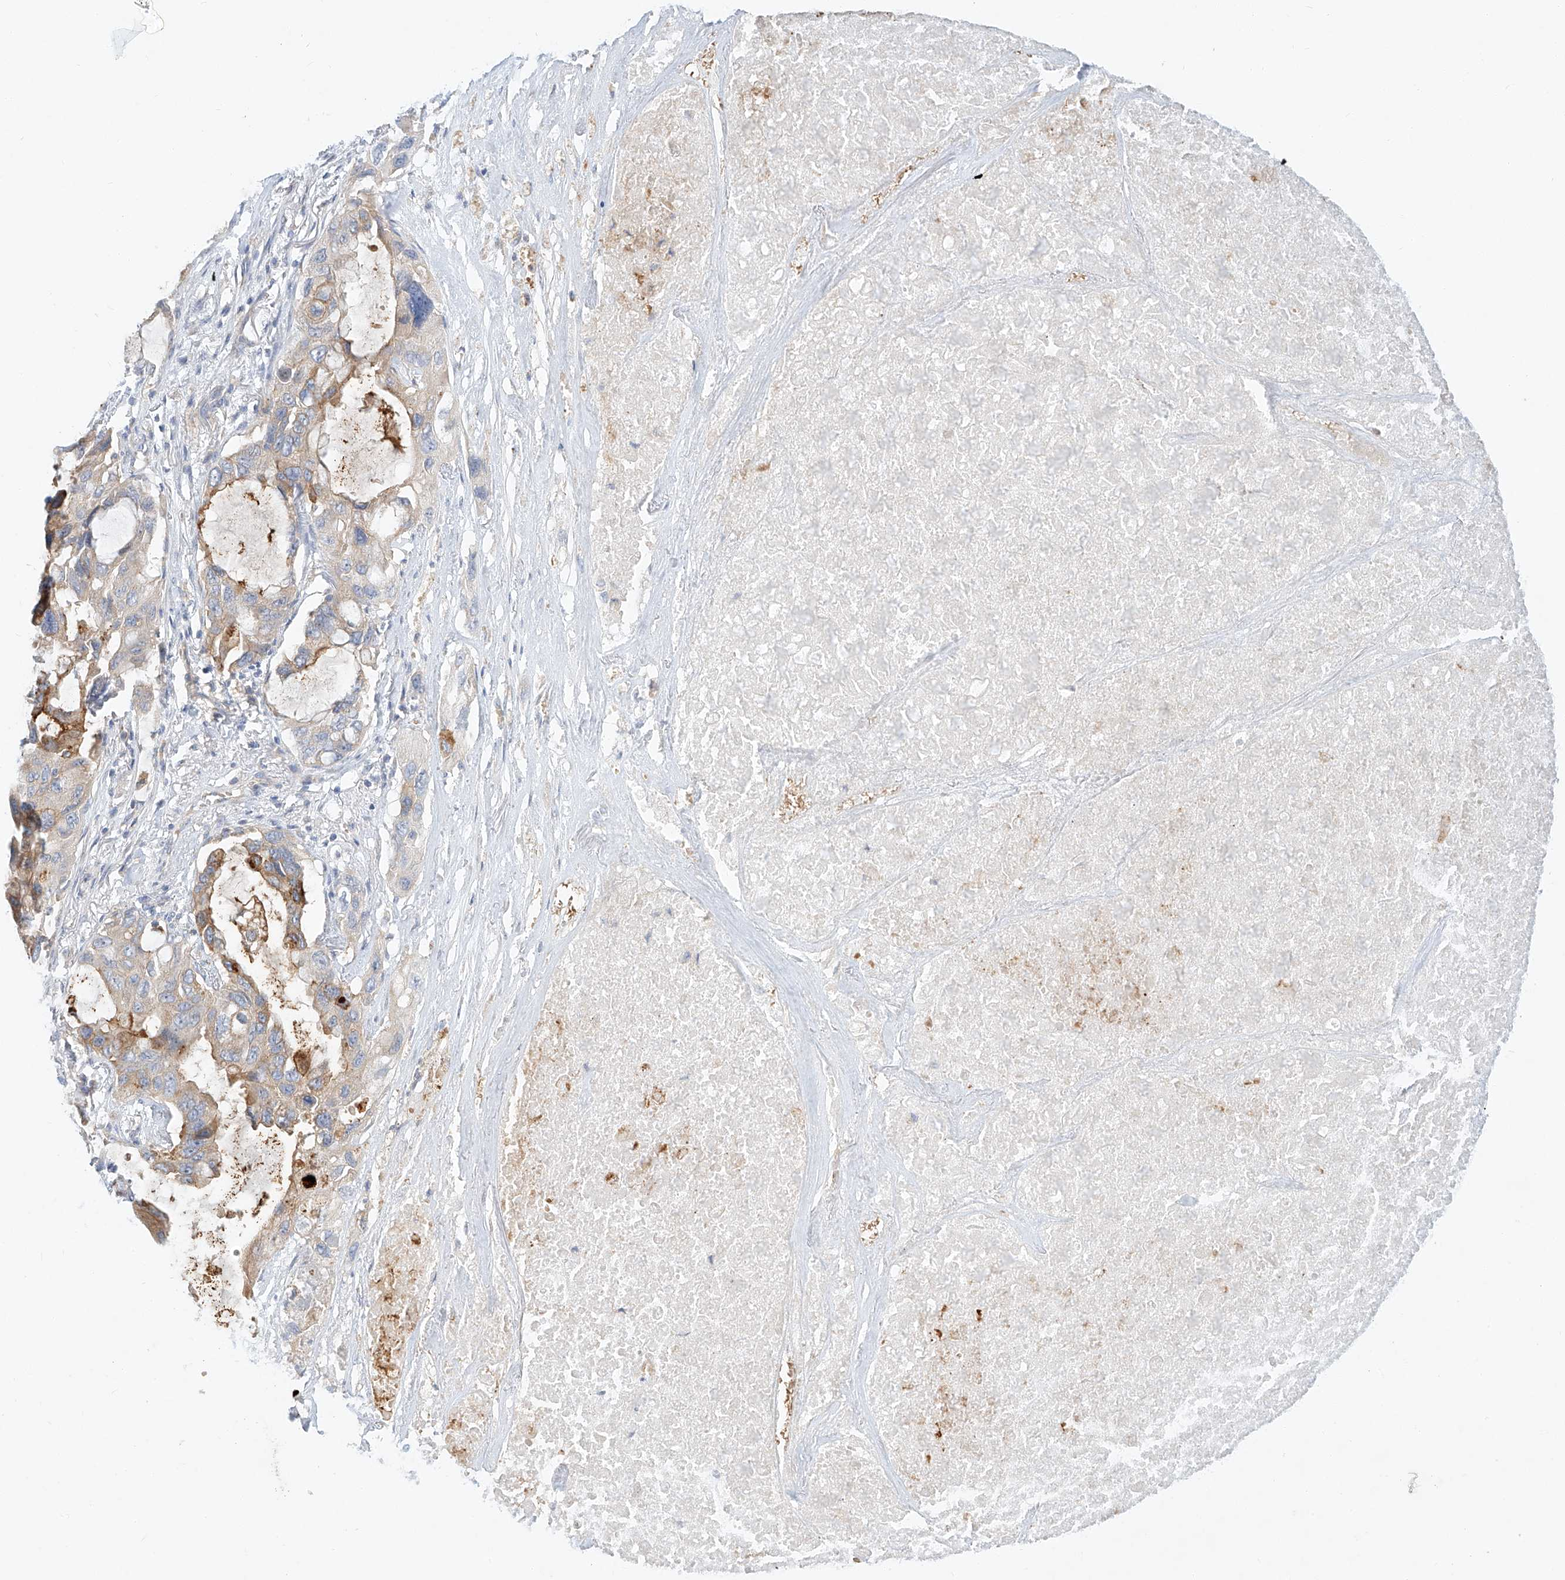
{"staining": {"intensity": "moderate", "quantity": ">75%", "location": "cytoplasmic/membranous"}, "tissue": "lung cancer", "cell_type": "Tumor cells", "image_type": "cancer", "snomed": [{"axis": "morphology", "description": "Squamous cell carcinoma, NOS"}, {"axis": "topography", "description": "Lung"}], "caption": "Lung cancer (squamous cell carcinoma) stained with a protein marker shows moderate staining in tumor cells.", "gene": "SYTL3", "patient": {"sex": "female", "age": 73}}